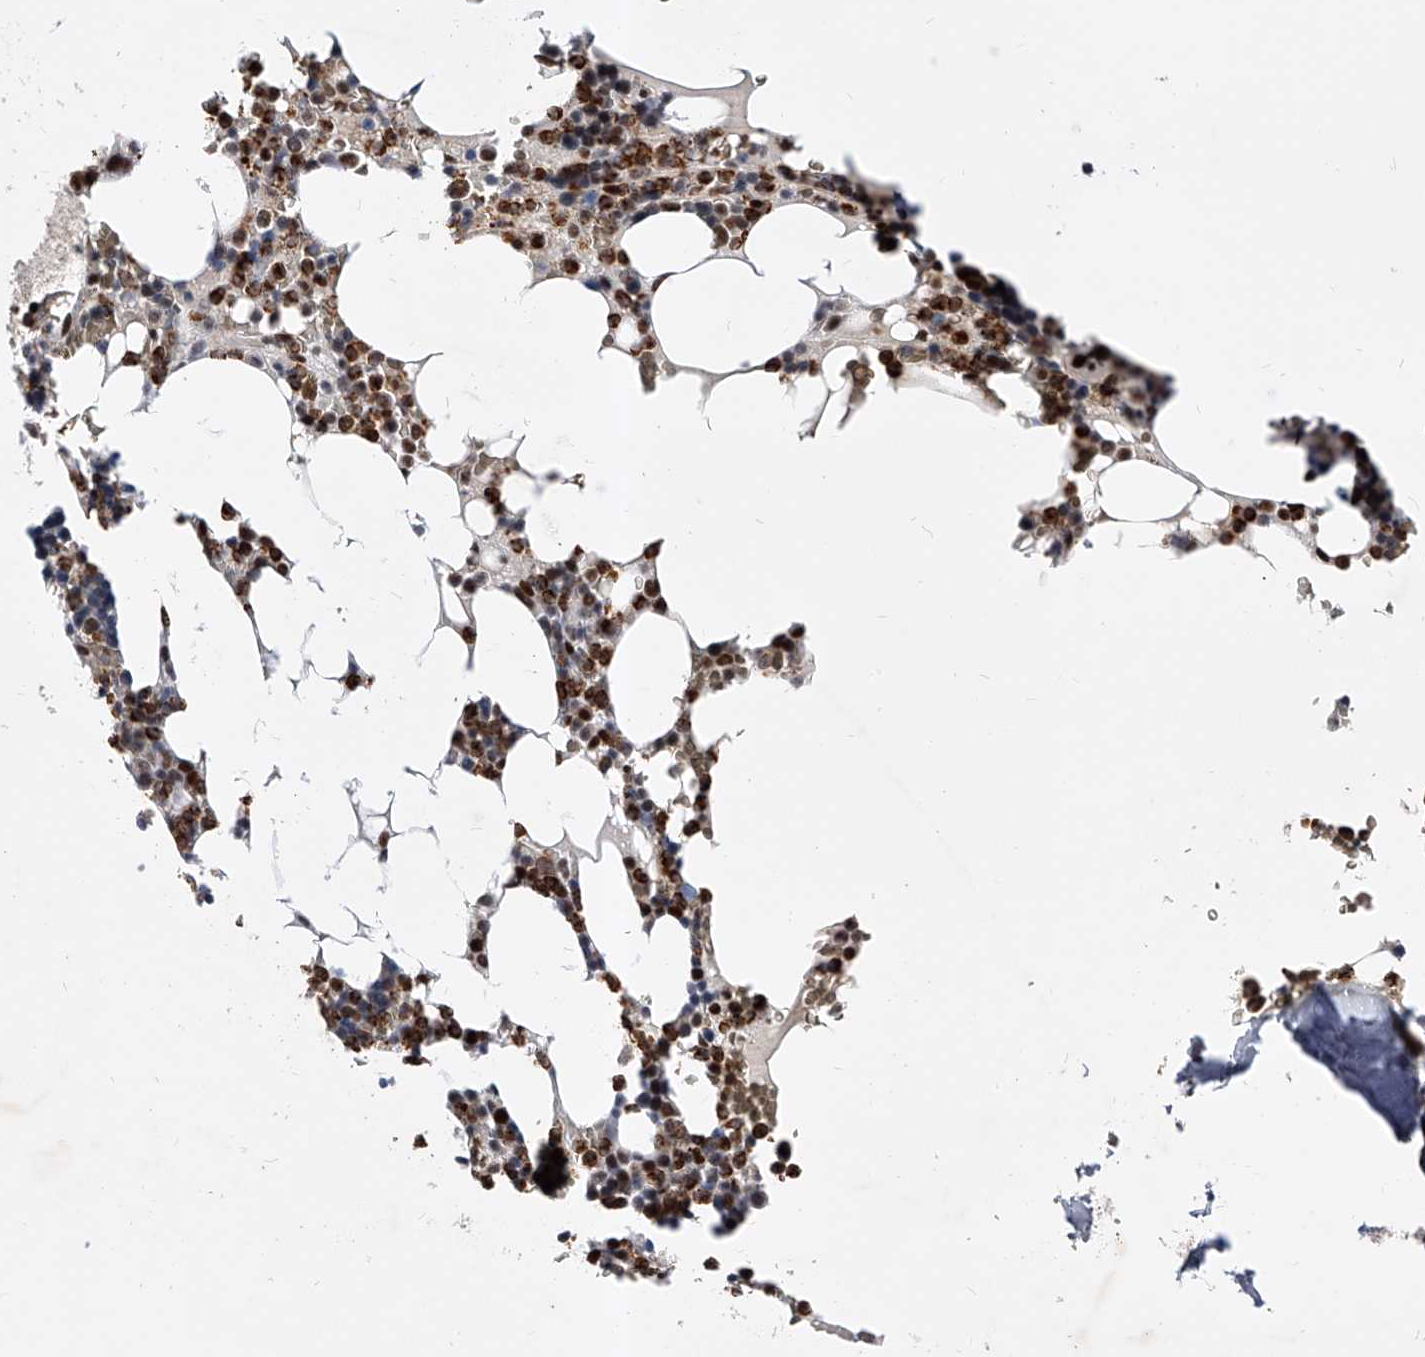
{"staining": {"intensity": "strong", "quantity": "25%-75%", "location": "cytoplasmic/membranous,nuclear"}, "tissue": "bone marrow", "cell_type": "Hematopoietic cells", "image_type": "normal", "snomed": [{"axis": "morphology", "description": "Normal tissue, NOS"}, {"axis": "topography", "description": "Bone marrow"}], "caption": "Strong cytoplasmic/membranous,nuclear positivity for a protein is present in approximately 25%-75% of hematopoietic cells of benign bone marrow using immunohistochemistry.", "gene": "TESK2", "patient": {"sex": "male", "age": 58}}